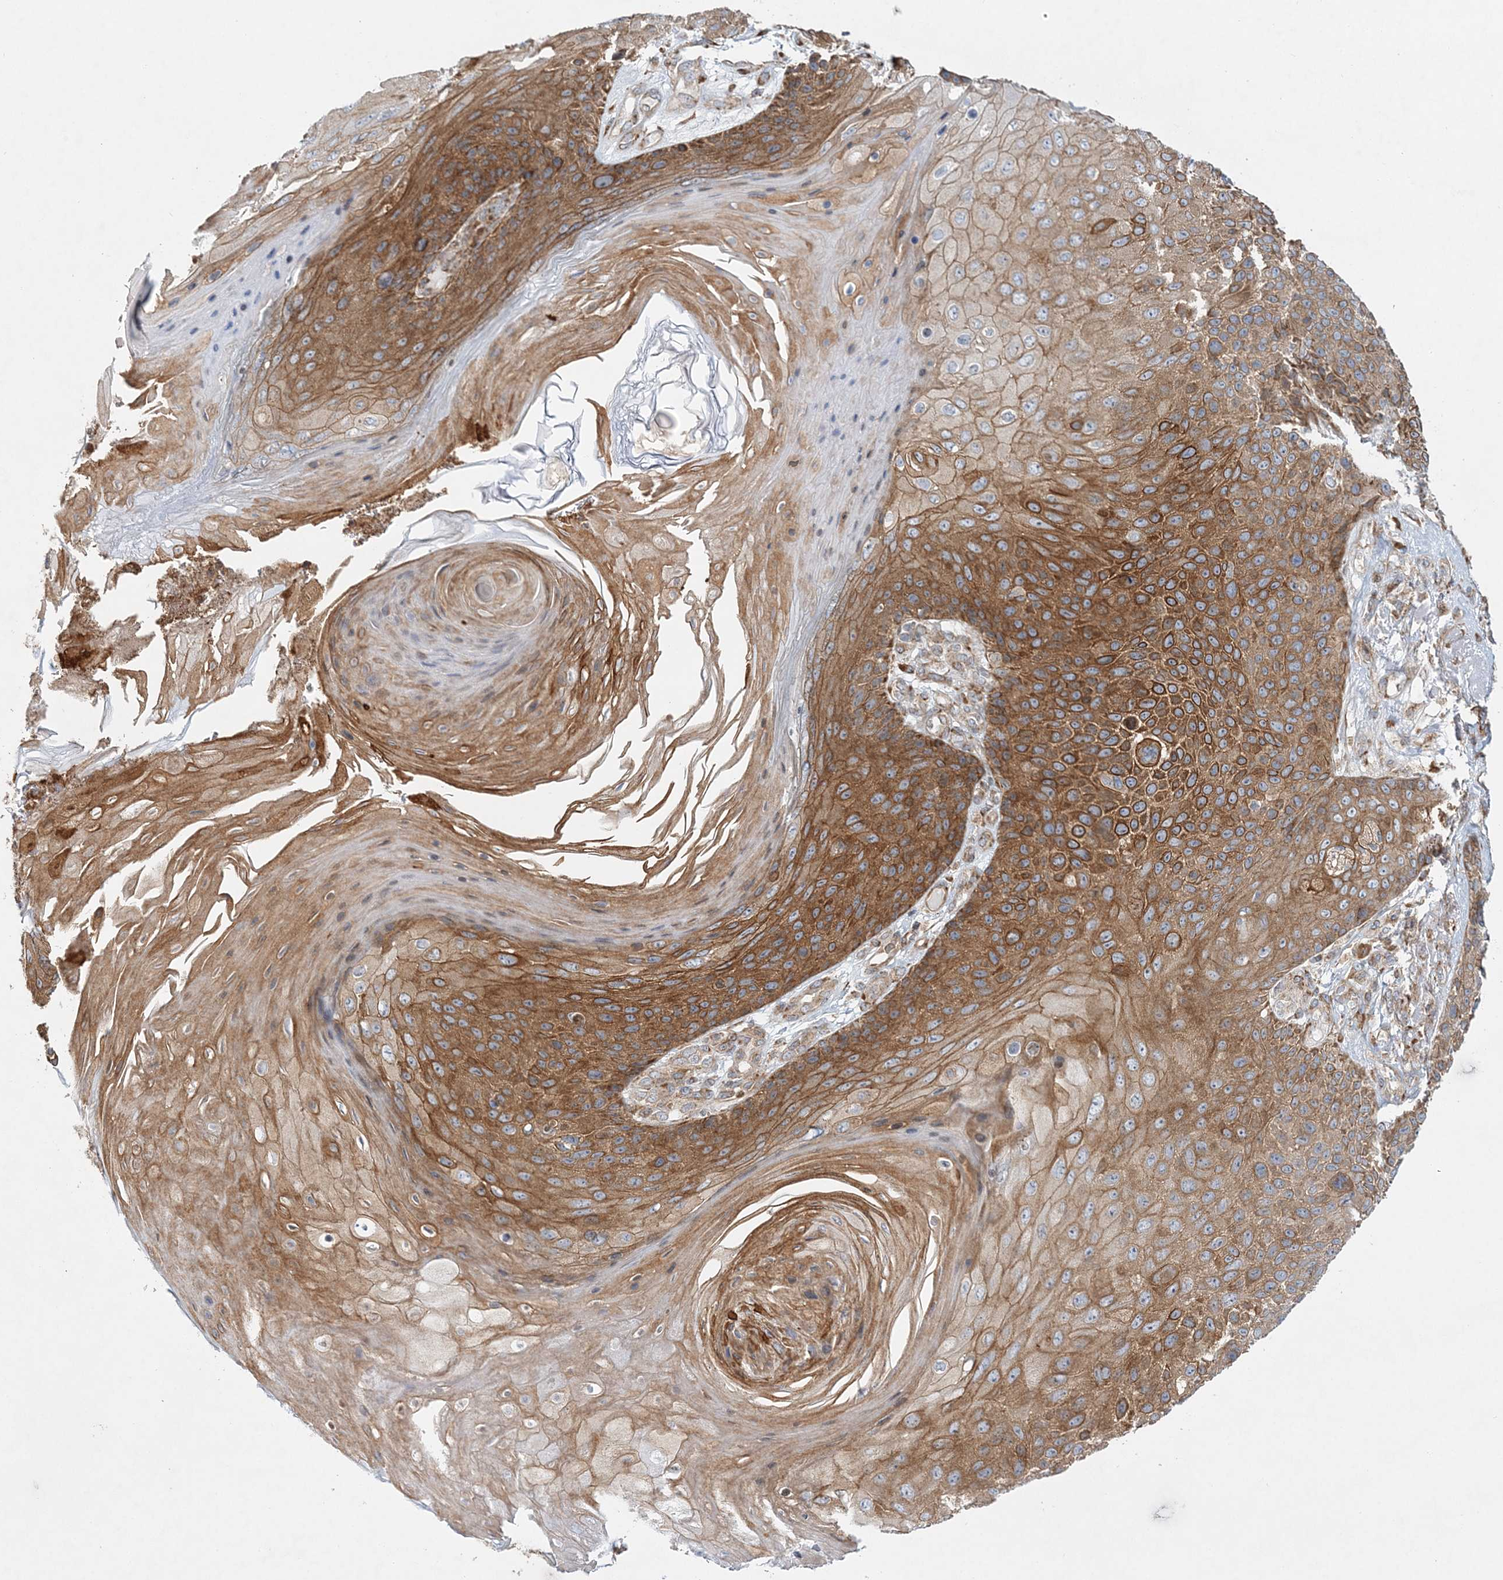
{"staining": {"intensity": "moderate", "quantity": ">75%", "location": "cytoplasmic/membranous"}, "tissue": "skin cancer", "cell_type": "Tumor cells", "image_type": "cancer", "snomed": [{"axis": "morphology", "description": "Squamous cell carcinoma, NOS"}, {"axis": "topography", "description": "Skin"}], "caption": "Protein expression analysis of skin cancer exhibits moderate cytoplasmic/membranous expression in approximately >75% of tumor cells.", "gene": "ZFYVE16", "patient": {"sex": "female", "age": 88}}